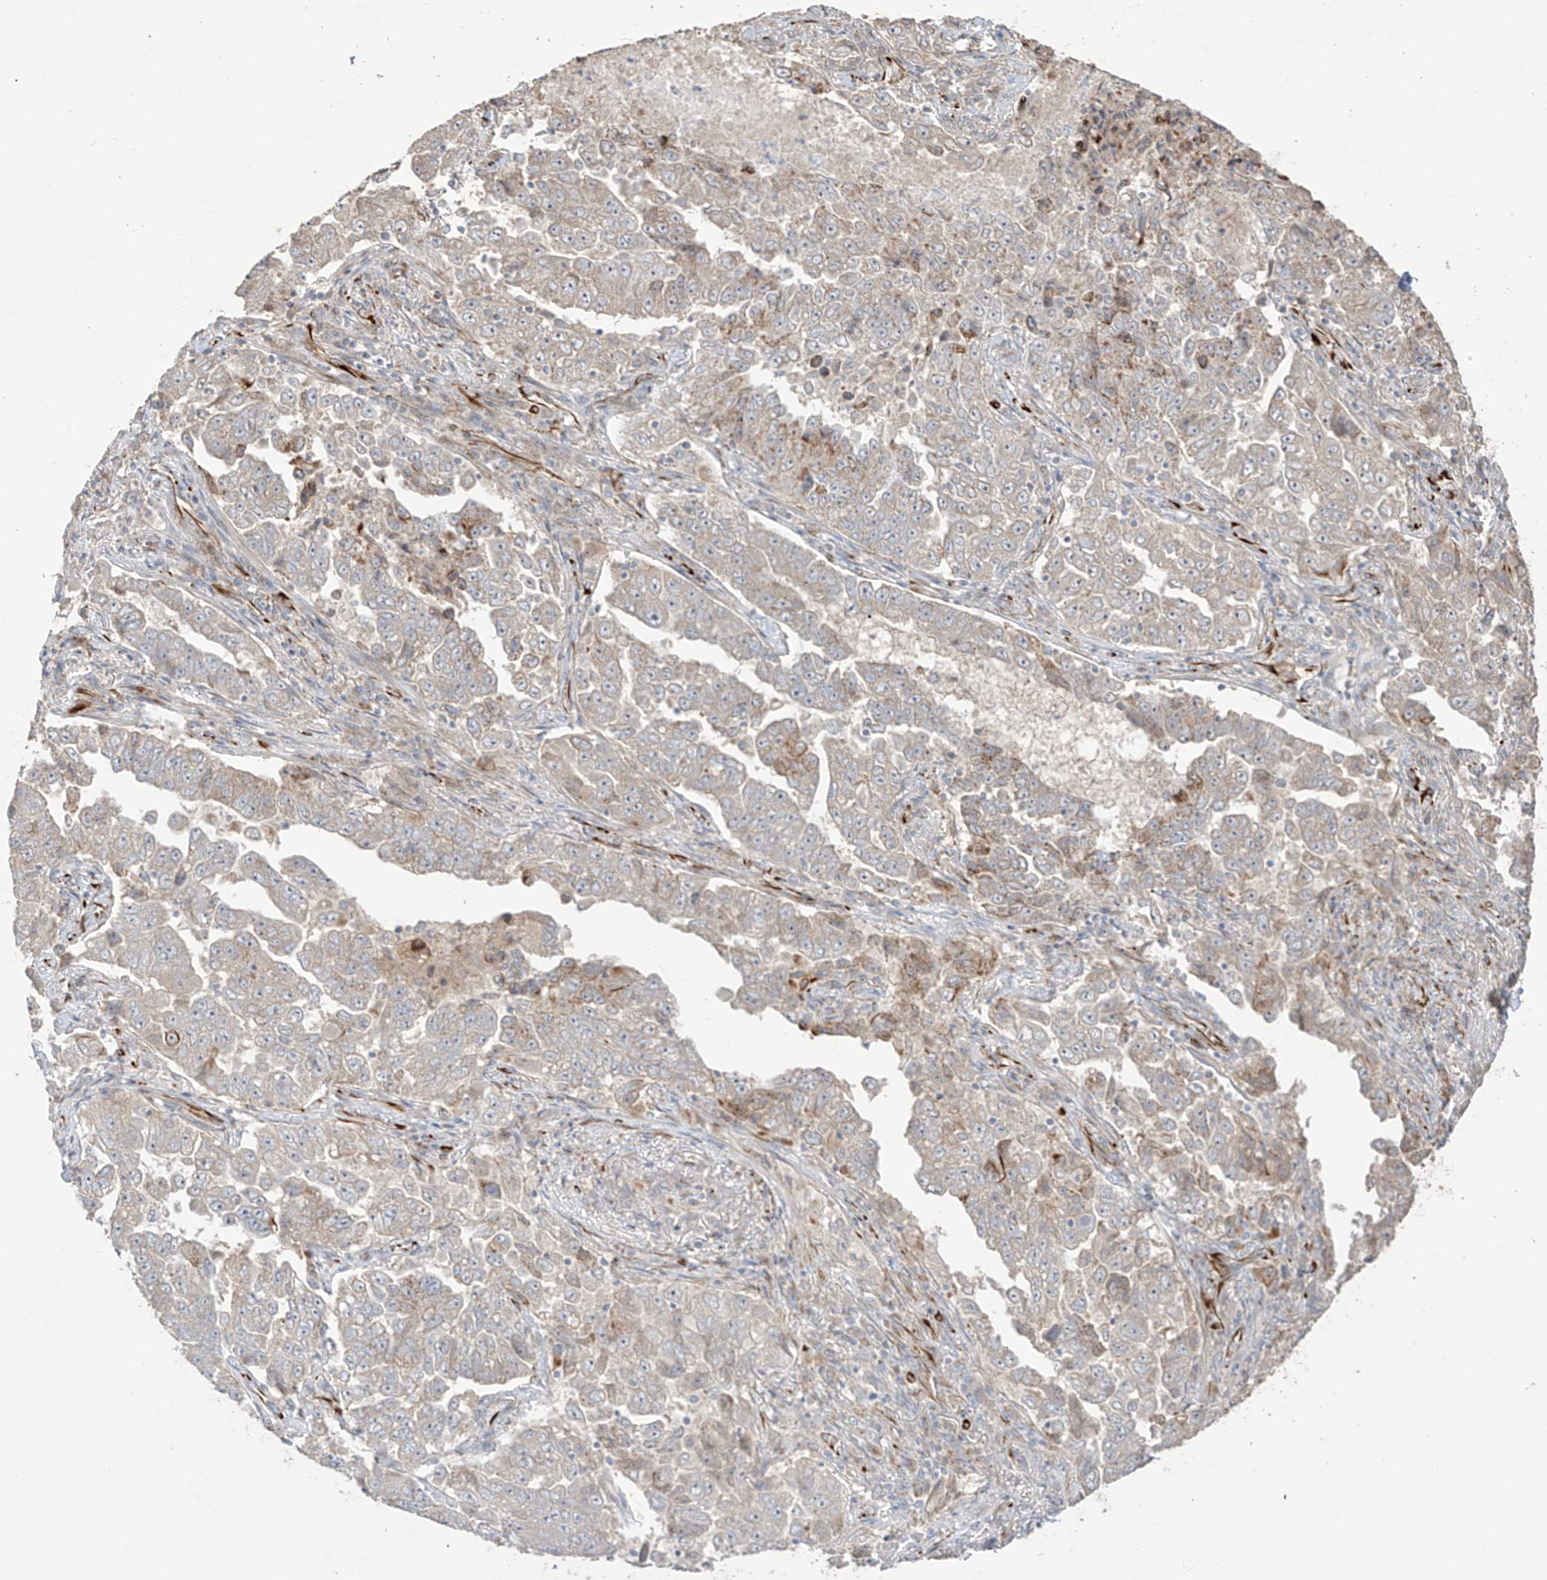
{"staining": {"intensity": "weak", "quantity": "<25%", "location": "cytoplasmic/membranous"}, "tissue": "lung cancer", "cell_type": "Tumor cells", "image_type": "cancer", "snomed": [{"axis": "morphology", "description": "Adenocarcinoma, NOS"}, {"axis": "topography", "description": "Lung"}], "caption": "There is no significant staining in tumor cells of lung cancer (adenocarcinoma).", "gene": "DCDC2", "patient": {"sex": "female", "age": 51}}